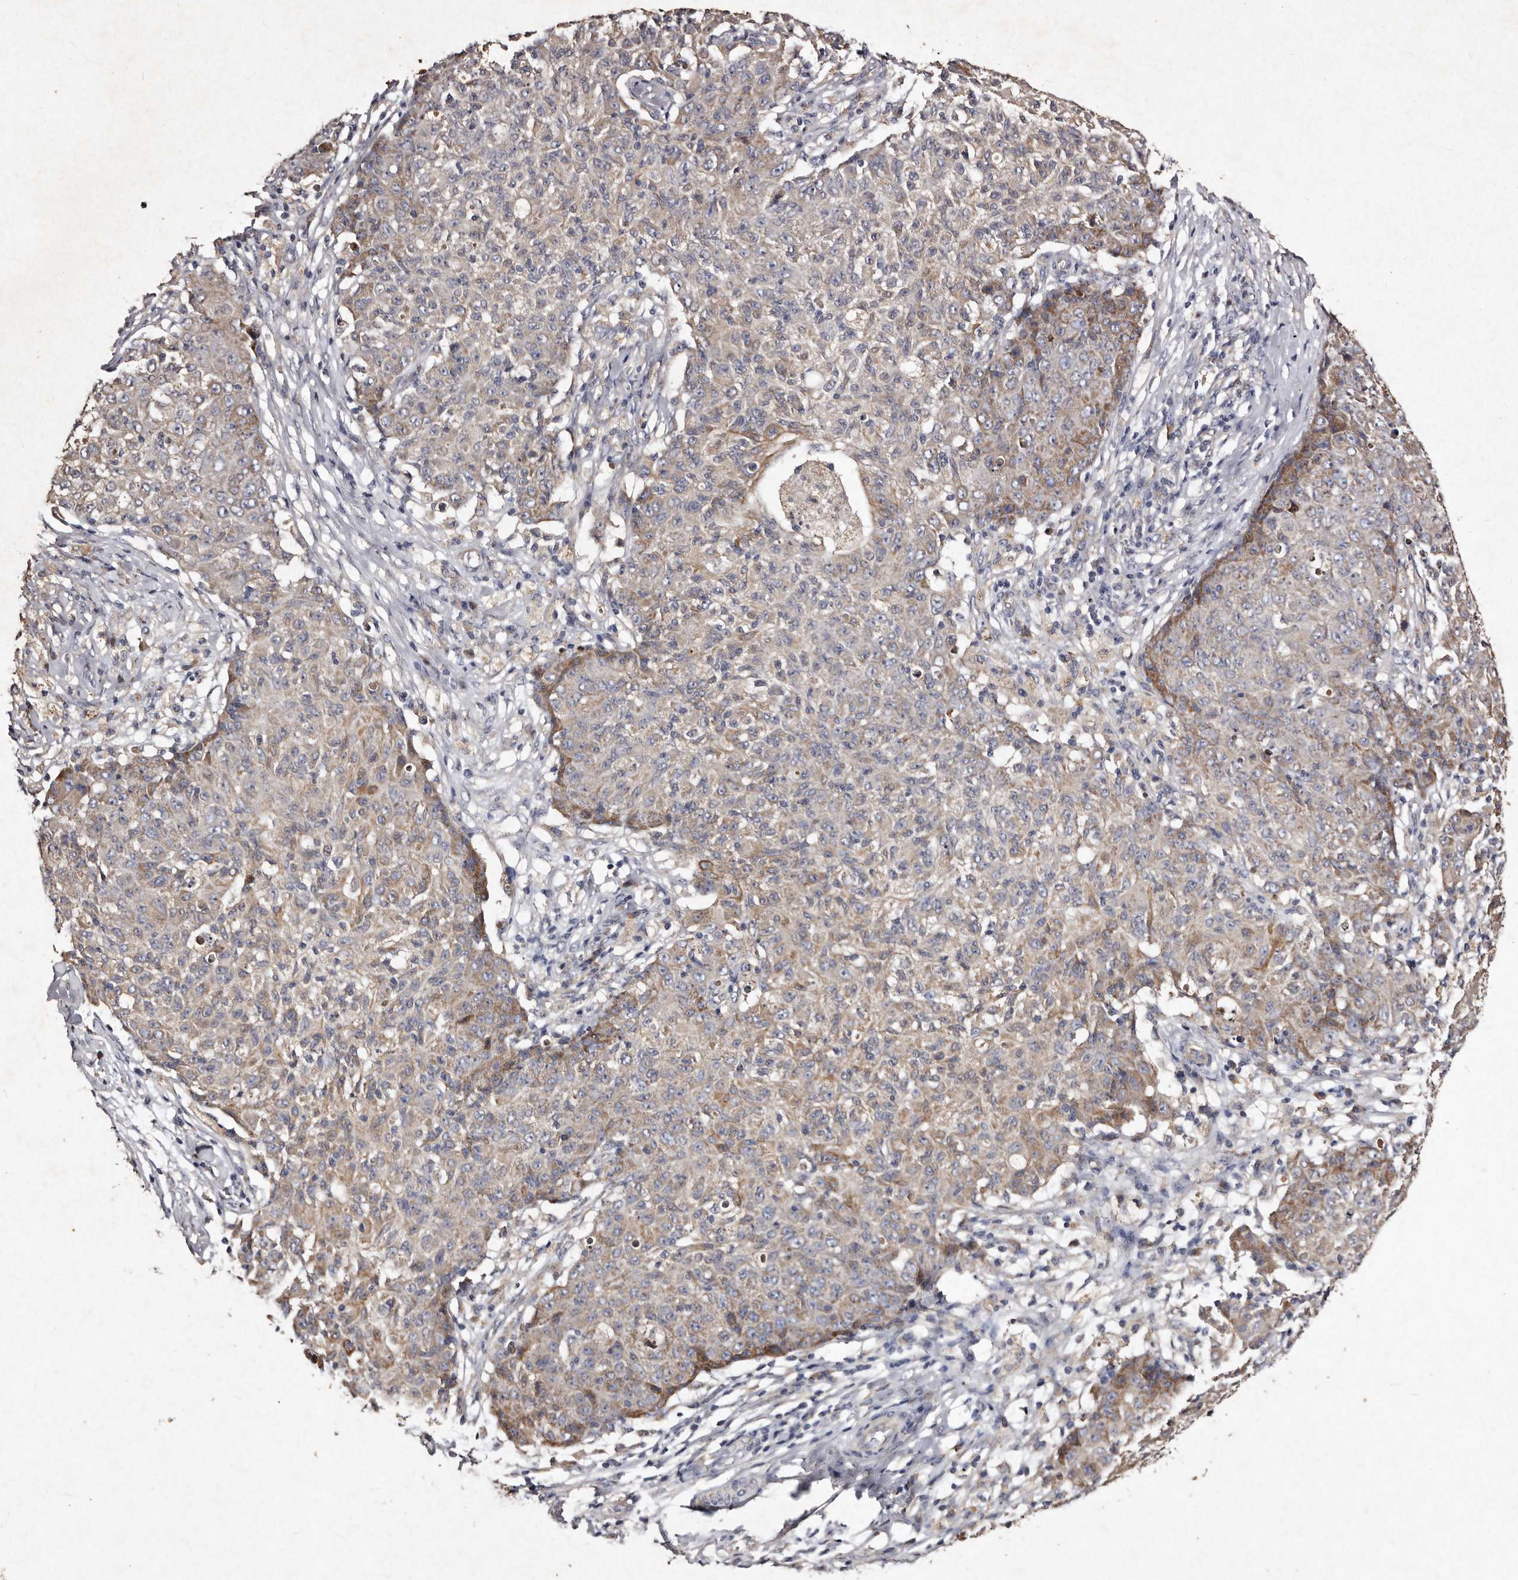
{"staining": {"intensity": "moderate", "quantity": "25%-75%", "location": "cytoplasmic/membranous"}, "tissue": "ovarian cancer", "cell_type": "Tumor cells", "image_type": "cancer", "snomed": [{"axis": "morphology", "description": "Carcinoma, endometroid"}, {"axis": "topography", "description": "Ovary"}], "caption": "Protein expression by immunohistochemistry reveals moderate cytoplasmic/membranous expression in about 25%-75% of tumor cells in endometroid carcinoma (ovarian).", "gene": "TFB1M", "patient": {"sex": "female", "age": 42}}